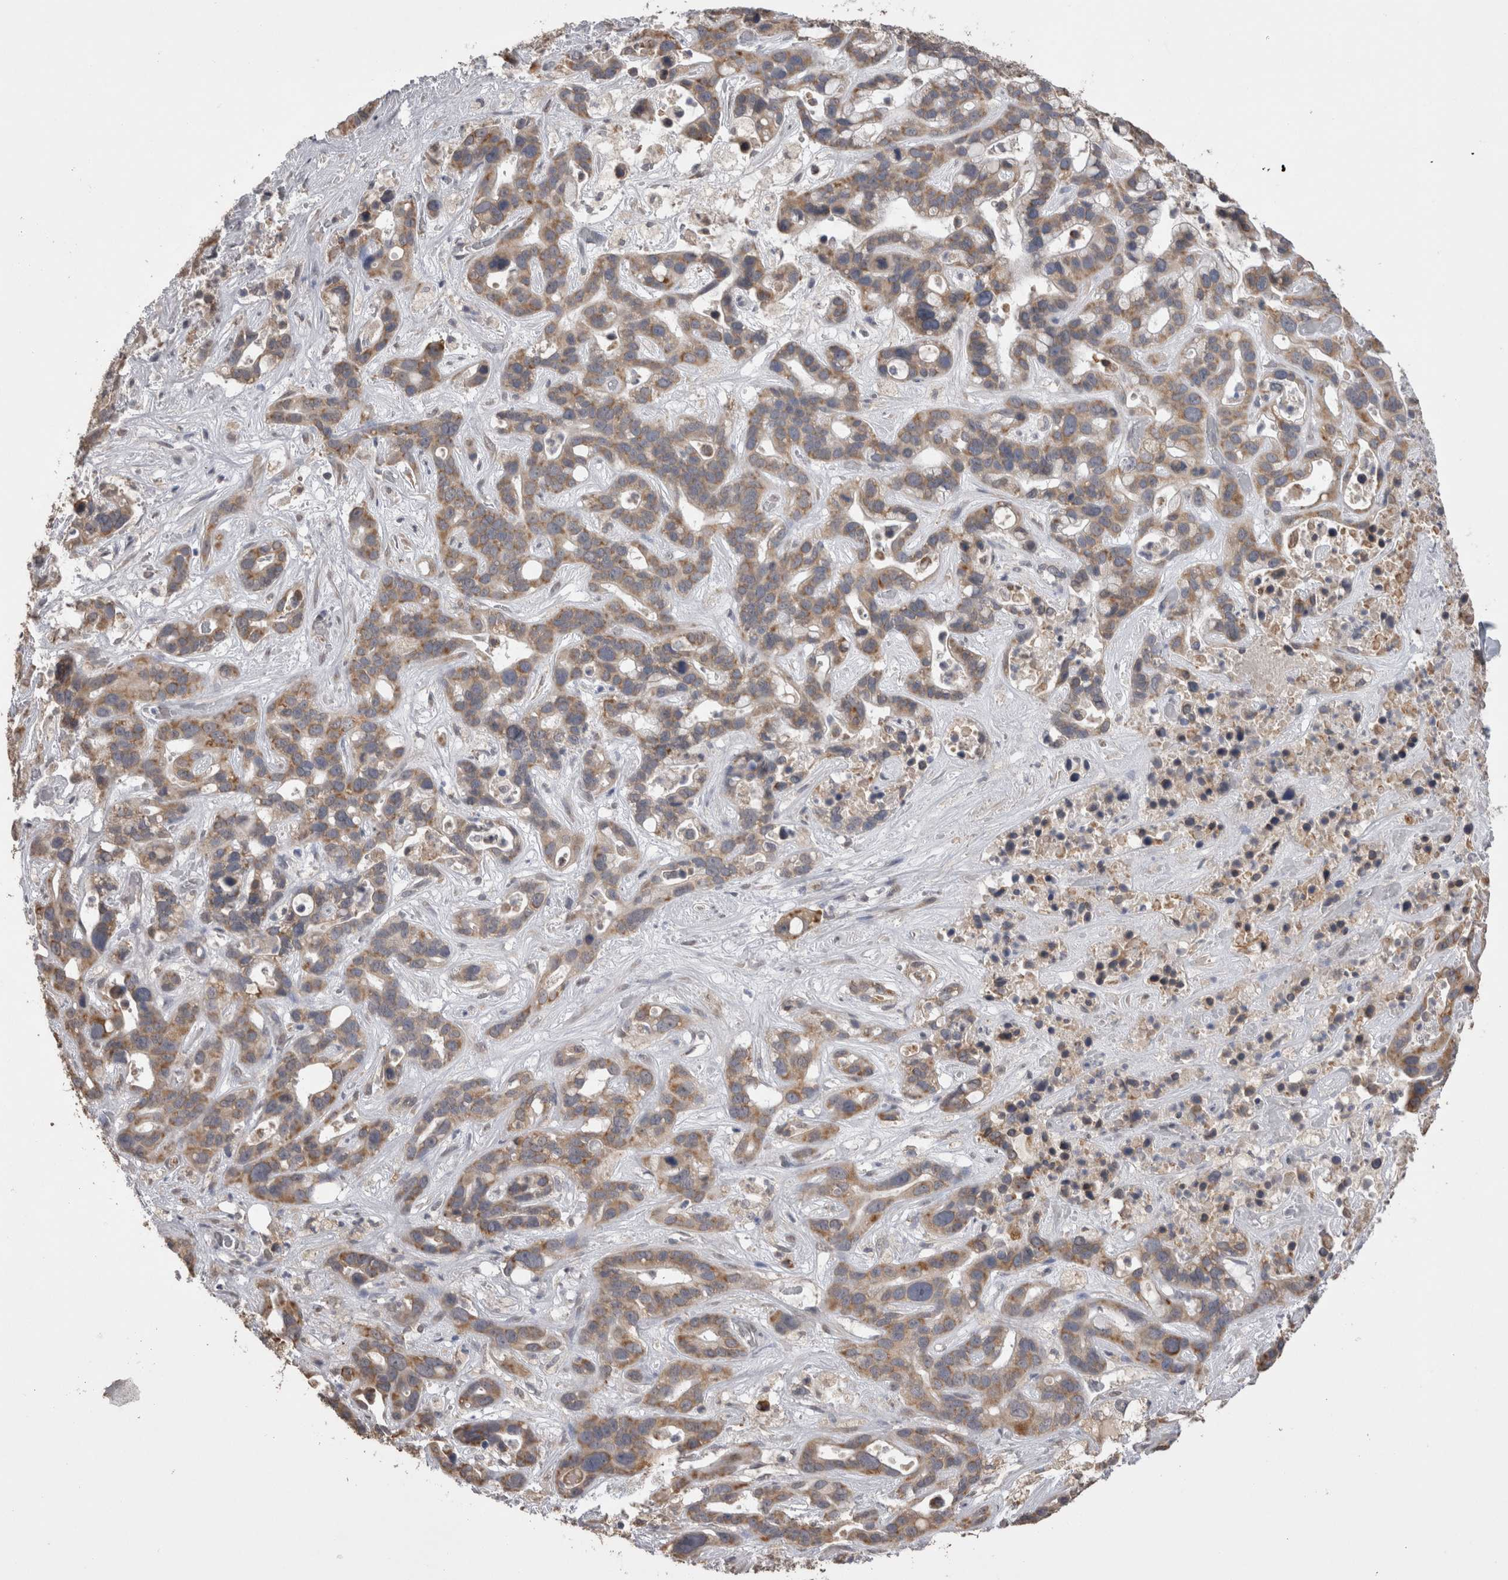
{"staining": {"intensity": "weak", "quantity": ">75%", "location": "cytoplasmic/membranous"}, "tissue": "liver cancer", "cell_type": "Tumor cells", "image_type": "cancer", "snomed": [{"axis": "morphology", "description": "Cholangiocarcinoma"}, {"axis": "topography", "description": "Liver"}], "caption": "Liver cholangiocarcinoma tissue demonstrates weak cytoplasmic/membranous staining in about >75% of tumor cells, visualized by immunohistochemistry.", "gene": "NOMO1", "patient": {"sex": "female", "age": 65}}